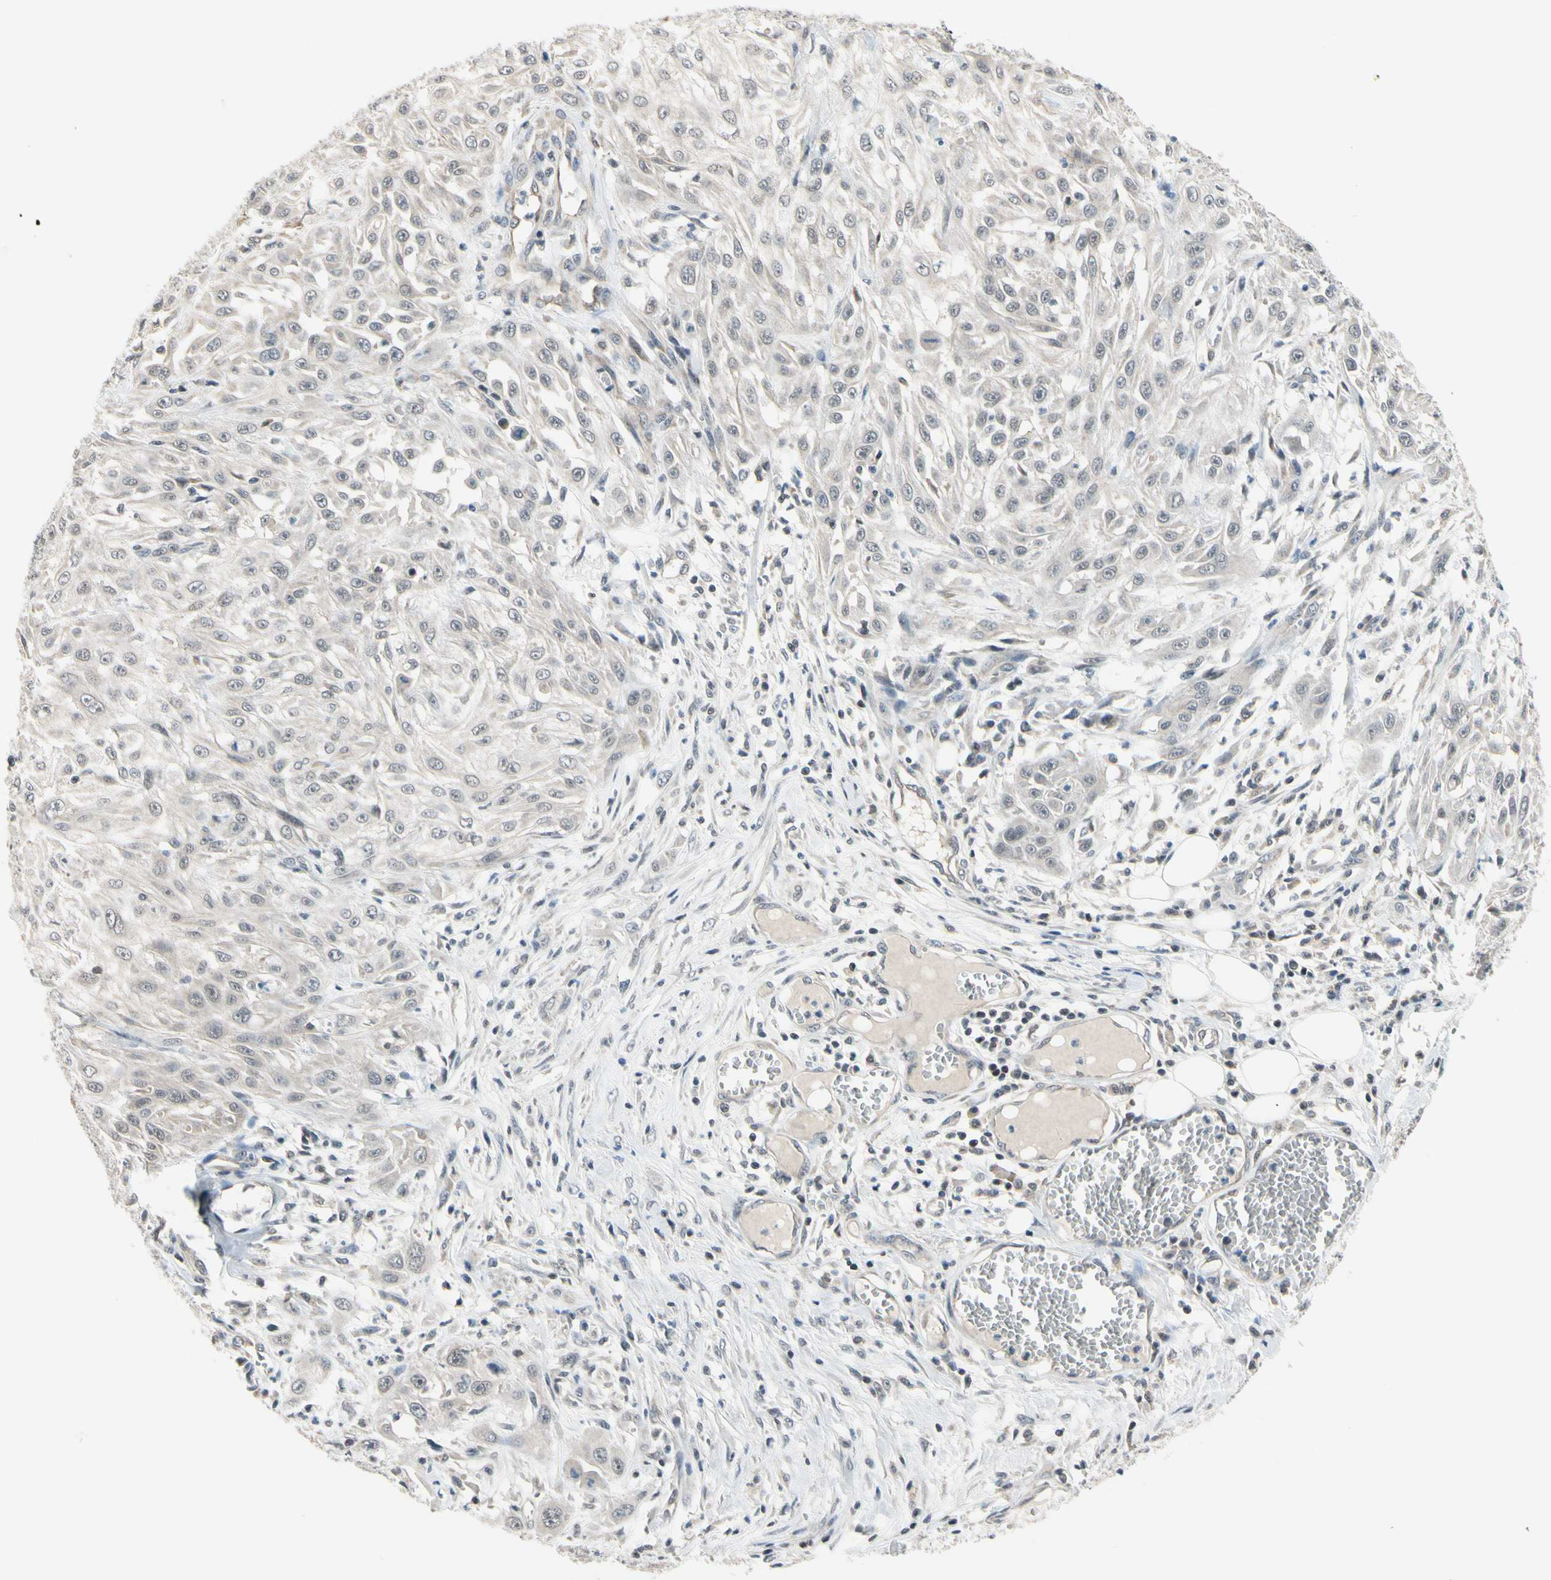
{"staining": {"intensity": "weak", "quantity": "<25%", "location": "cytoplasmic/membranous"}, "tissue": "skin cancer", "cell_type": "Tumor cells", "image_type": "cancer", "snomed": [{"axis": "morphology", "description": "Squamous cell carcinoma, NOS"}, {"axis": "topography", "description": "Skin"}], "caption": "Immunohistochemistry (IHC) of squamous cell carcinoma (skin) displays no positivity in tumor cells.", "gene": "TAF12", "patient": {"sex": "male", "age": 75}}